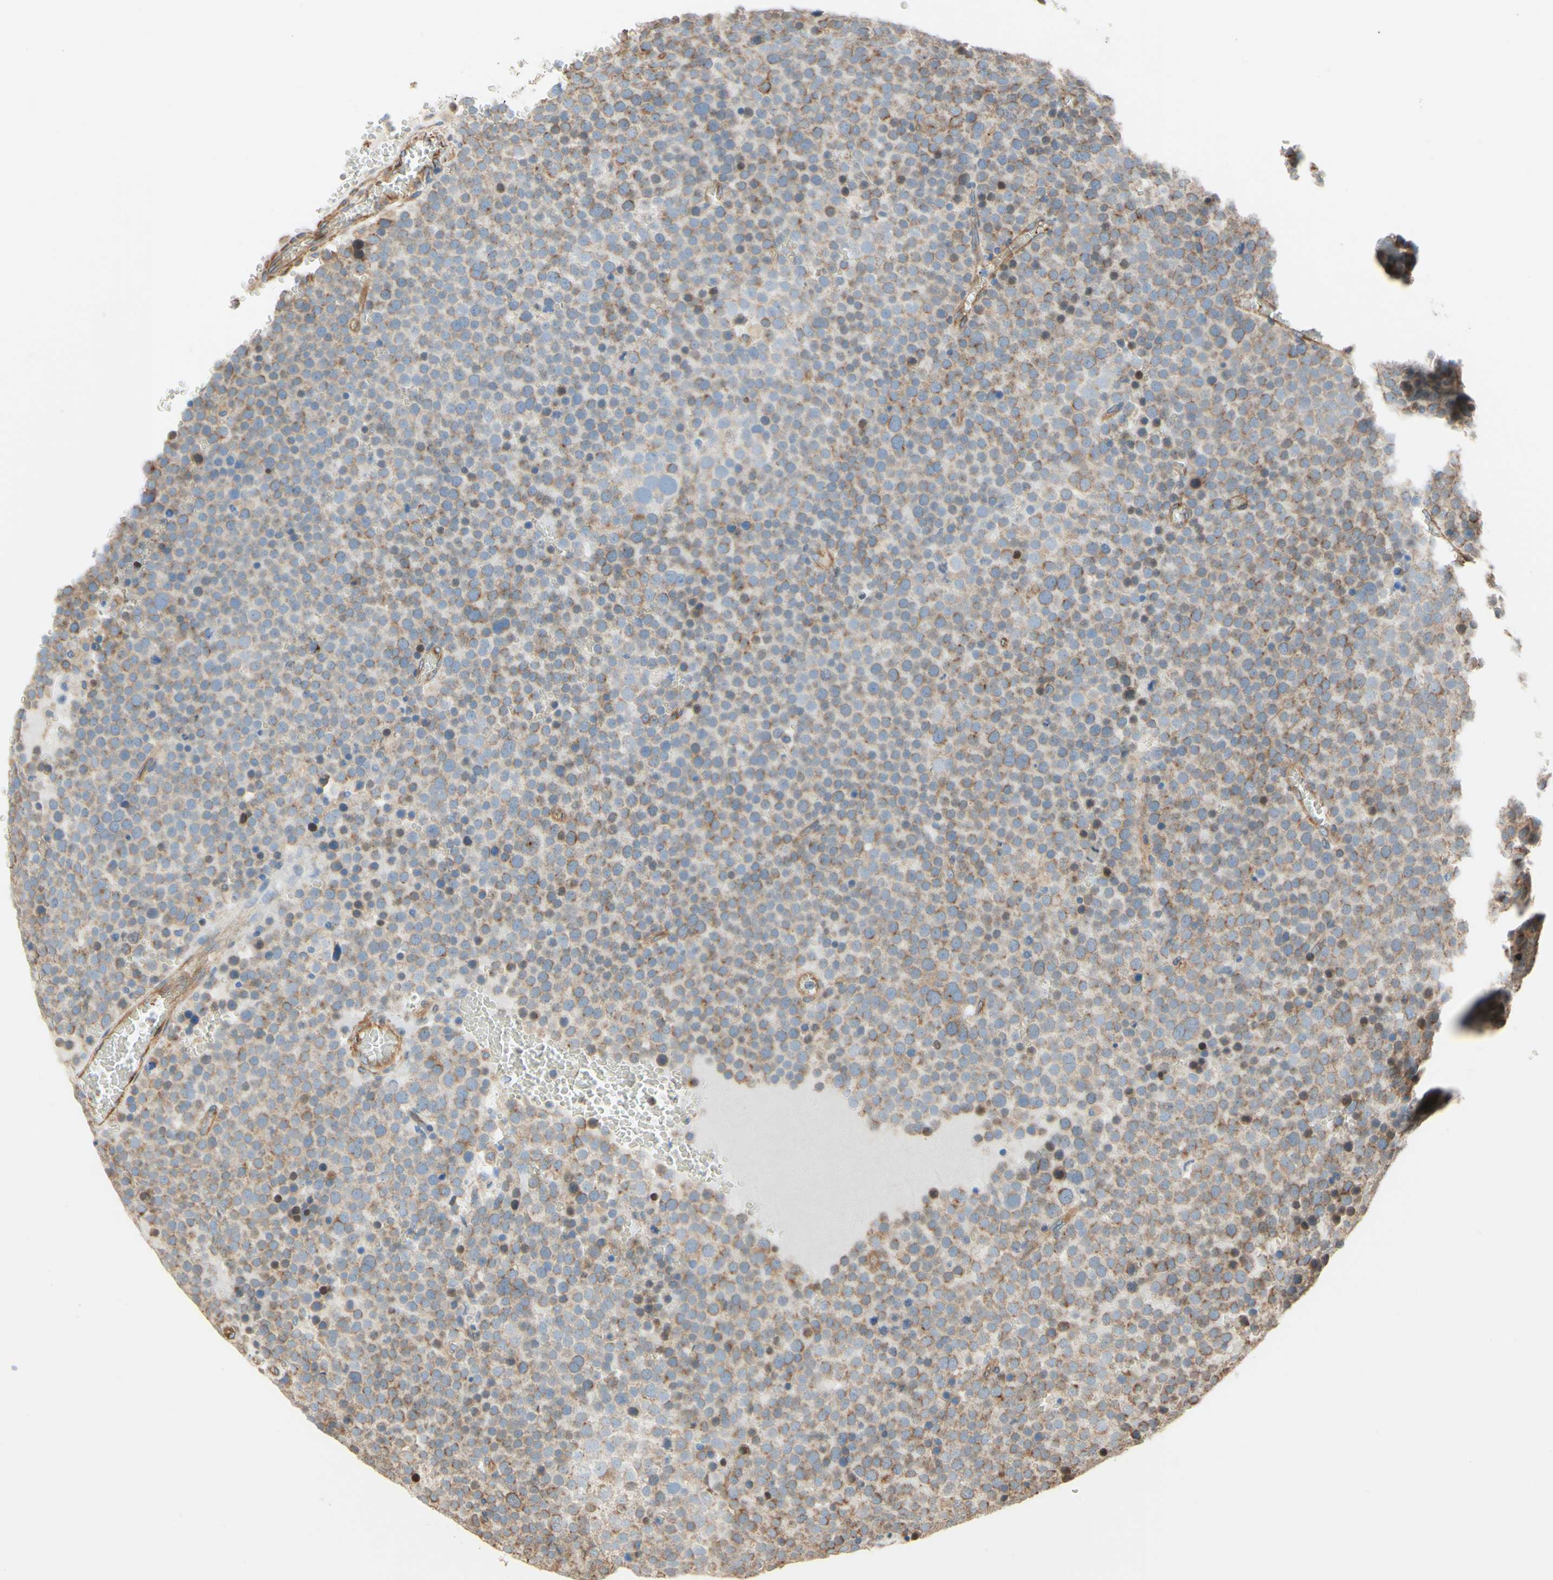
{"staining": {"intensity": "weak", "quantity": ">75%", "location": "cytoplasmic/membranous"}, "tissue": "testis cancer", "cell_type": "Tumor cells", "image_type": "cancer", "snomed": [{"axis": "morphology", "description": "Seminoma, NOS"}, {"axis": "topography", "description": "Testis"}], "caption": "Immunohistochemical staining of human testis cancer (seminoma) reveals low levels of weak cytoplasmic/membranous protein staining in approximately >75% of tumor cells.", "gene": "ENDOD1", "patient": {"sex": "male", "age": 71}}